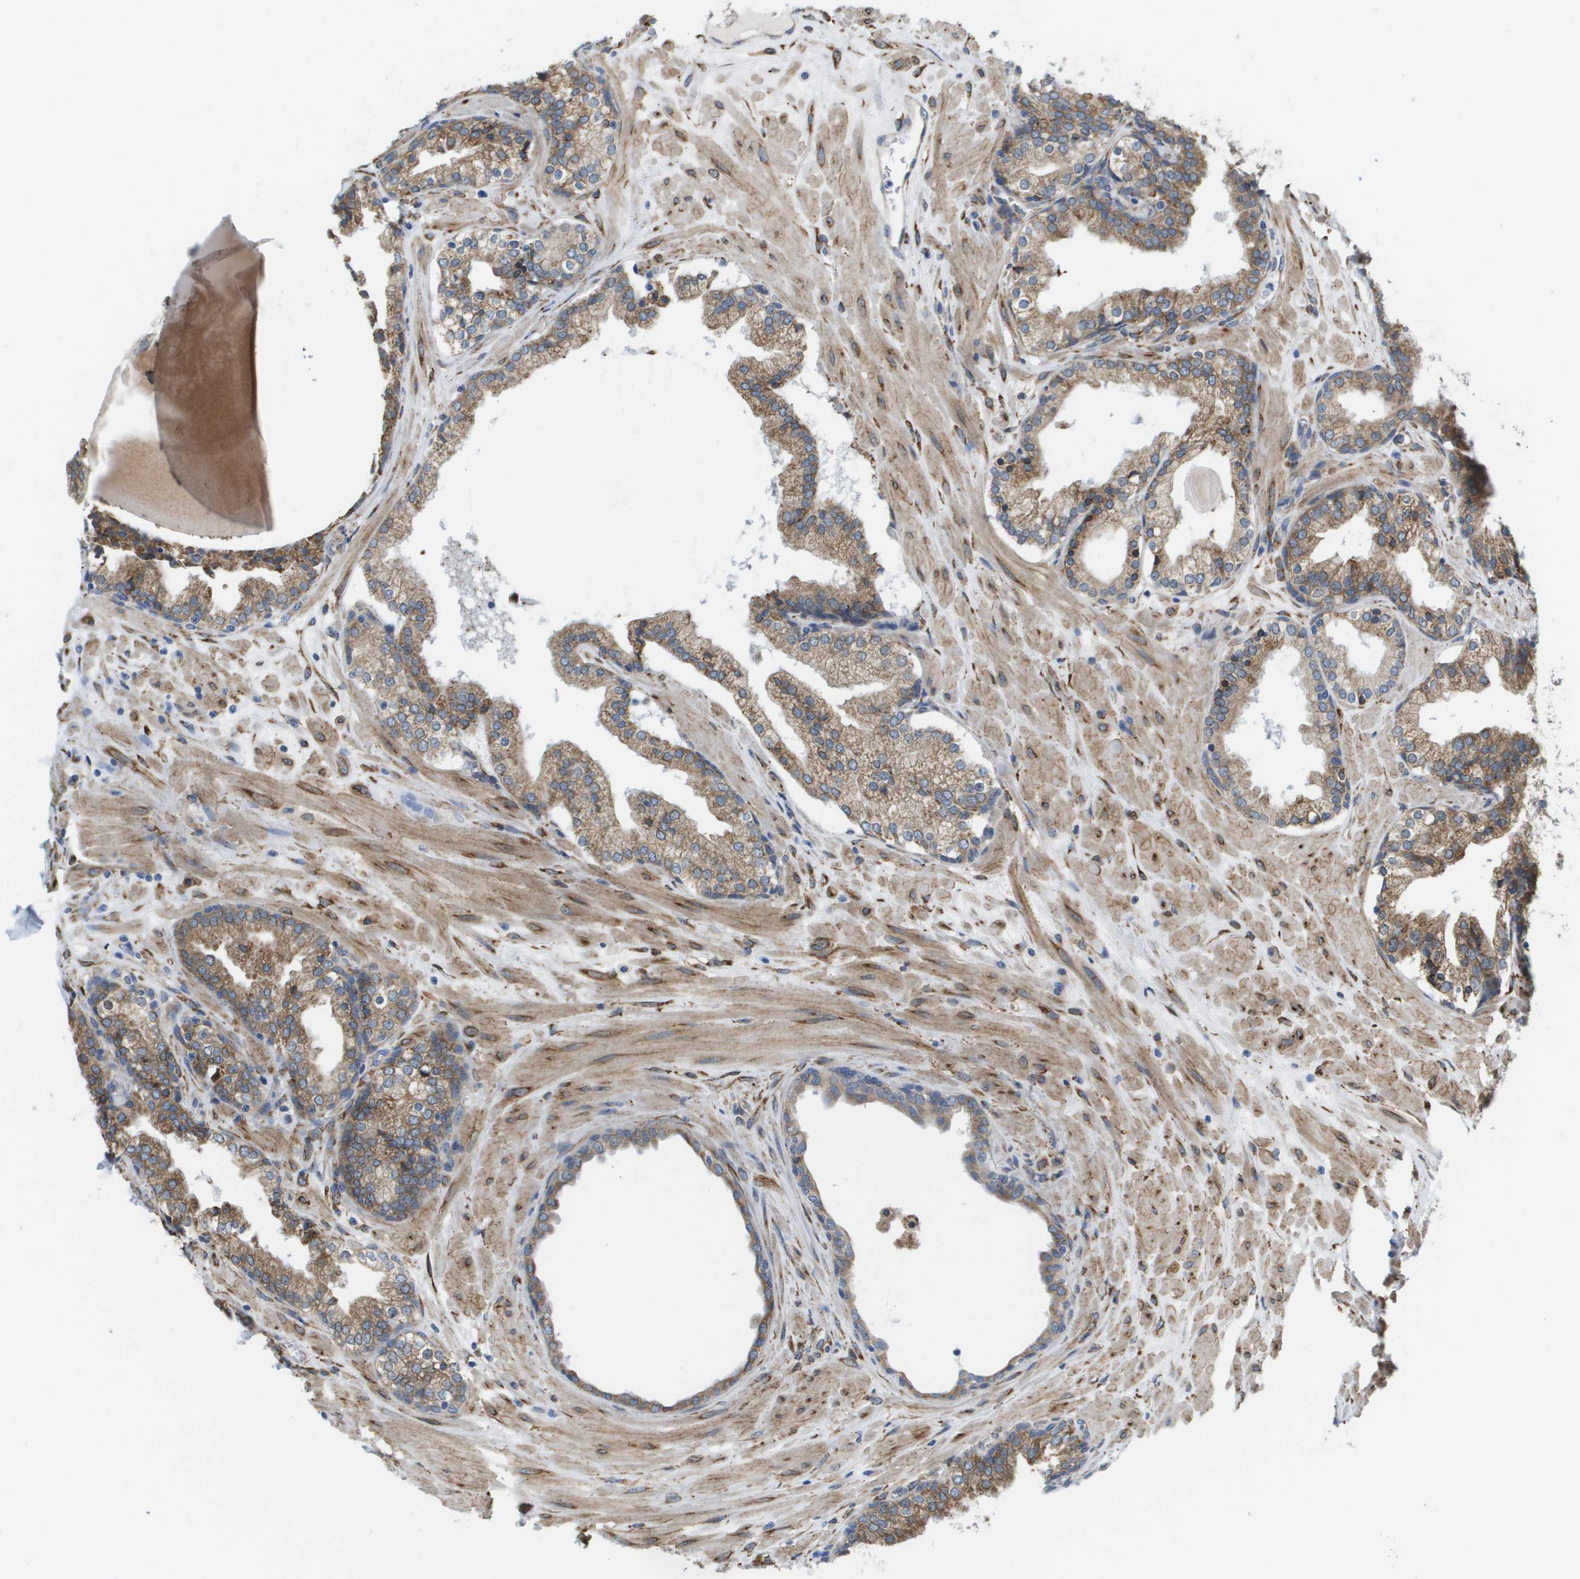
{"staining": {"intensity": "moderate", "quantity": "25%-75%", "location": "cytoplasmic/membranous"}, "tissue": "prostate", "cell_type": "Glandular cells", "image_type": "normal", "snomed": [{"axis": "morphology", "description": "Normal tissue, NOS"}, {"axis": "topography", "description": "Prostate"}], "caption": "Protein analysis of normal prostate shows moderate cytoplasmic/membranous positivity in approximately 25%-75% of glandular cells.", "gene": "ST3GAL2", "patient": {"sex": "male", "age": 51}}